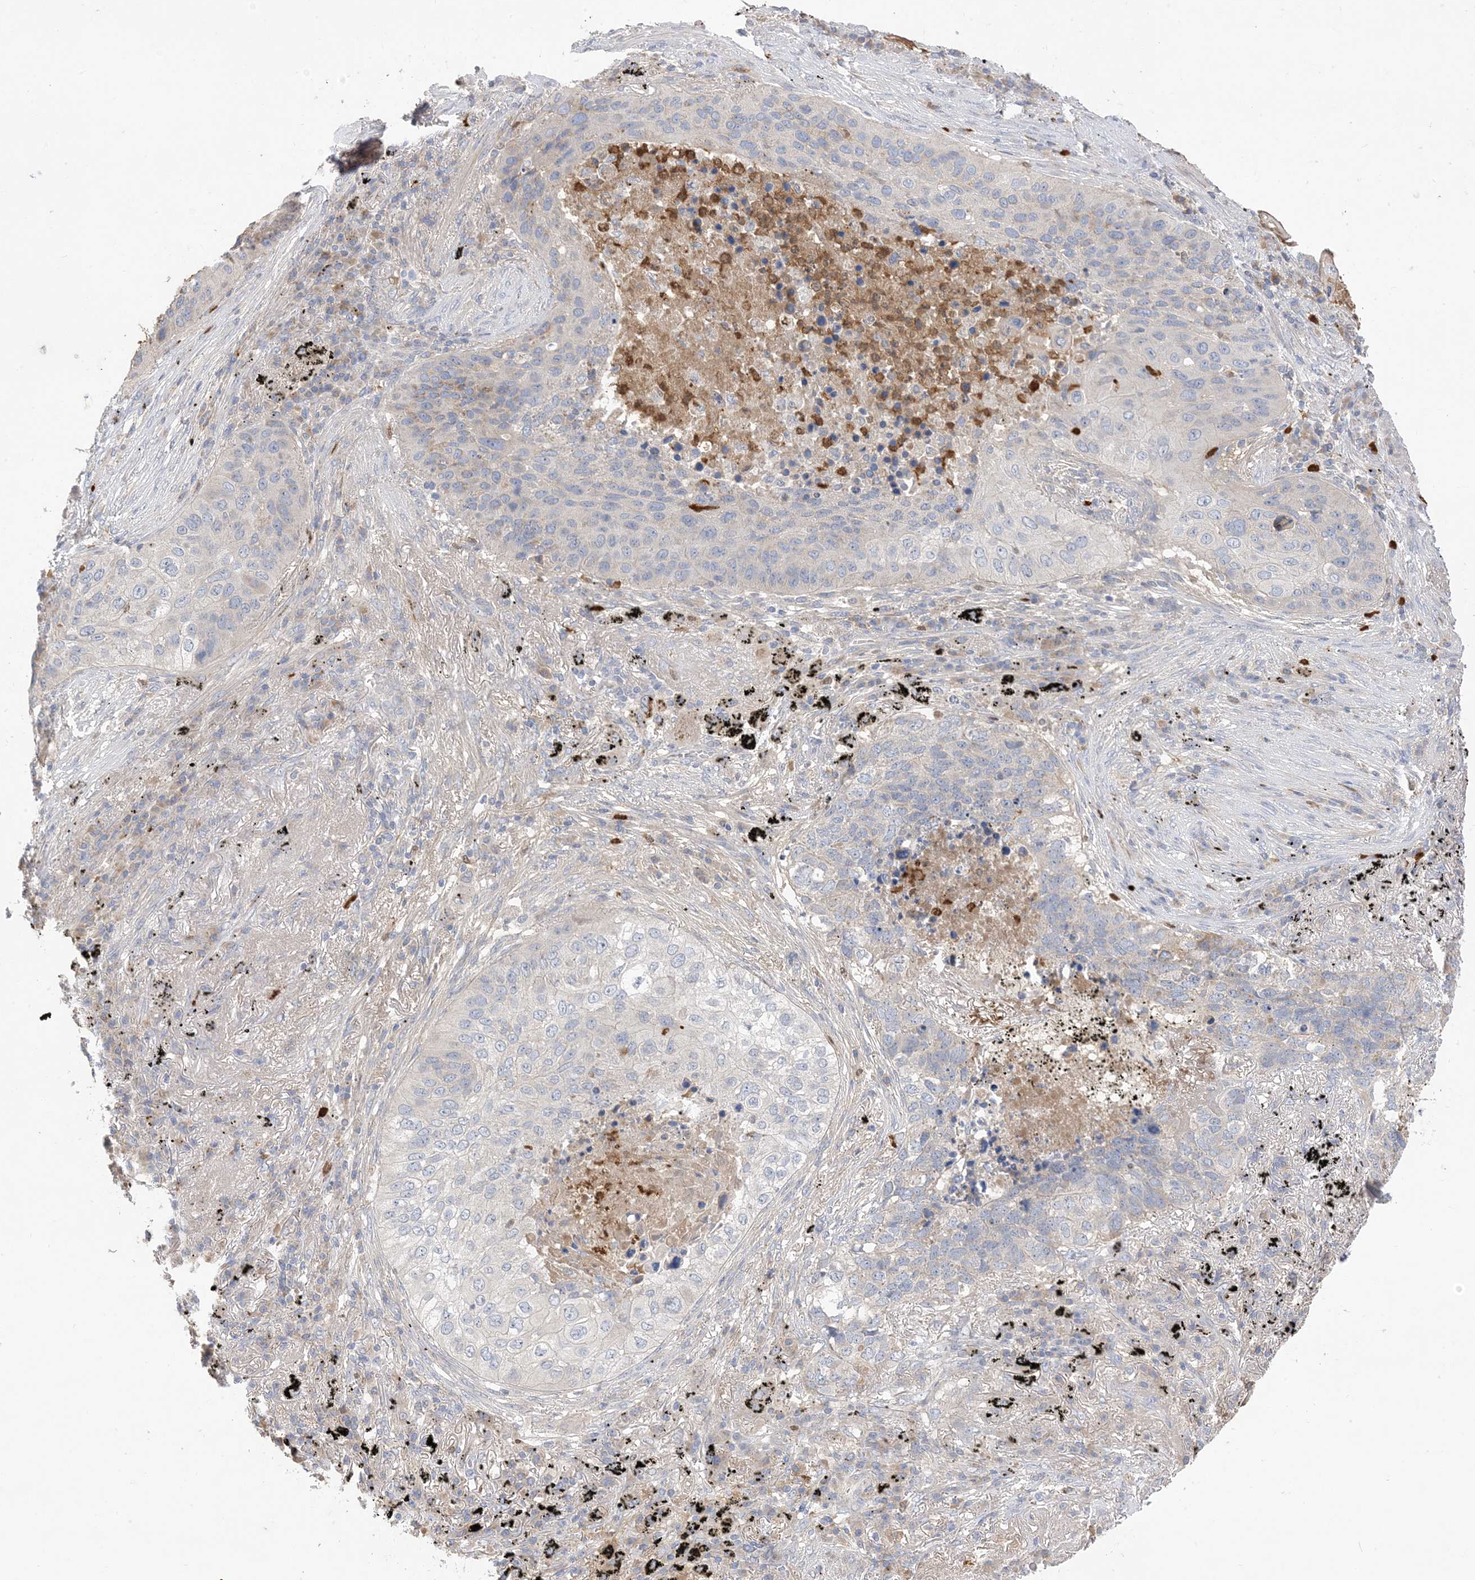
{"staining": {"intensity": "negative", "quantity": "none", "location": "none"}, "tissue": "lung cancer", "cell_type": "Tumor cells", "image_type": "cancer", "snomed": [{"axis": "morphology", "description": "Squamous cell carcinoma, NOS"}, {"axis": "topography", "description": "Lung"}], "caption": "Immunohistochemistry (IHC) histopathology image of neoplastic tissue: lung cancer (squamous cell carcinoma) stained with DAB exhibits no significant protein positivity in tumor cells.", "gene": "DPP9", "patient": {"sex": "female", "age": 63}}